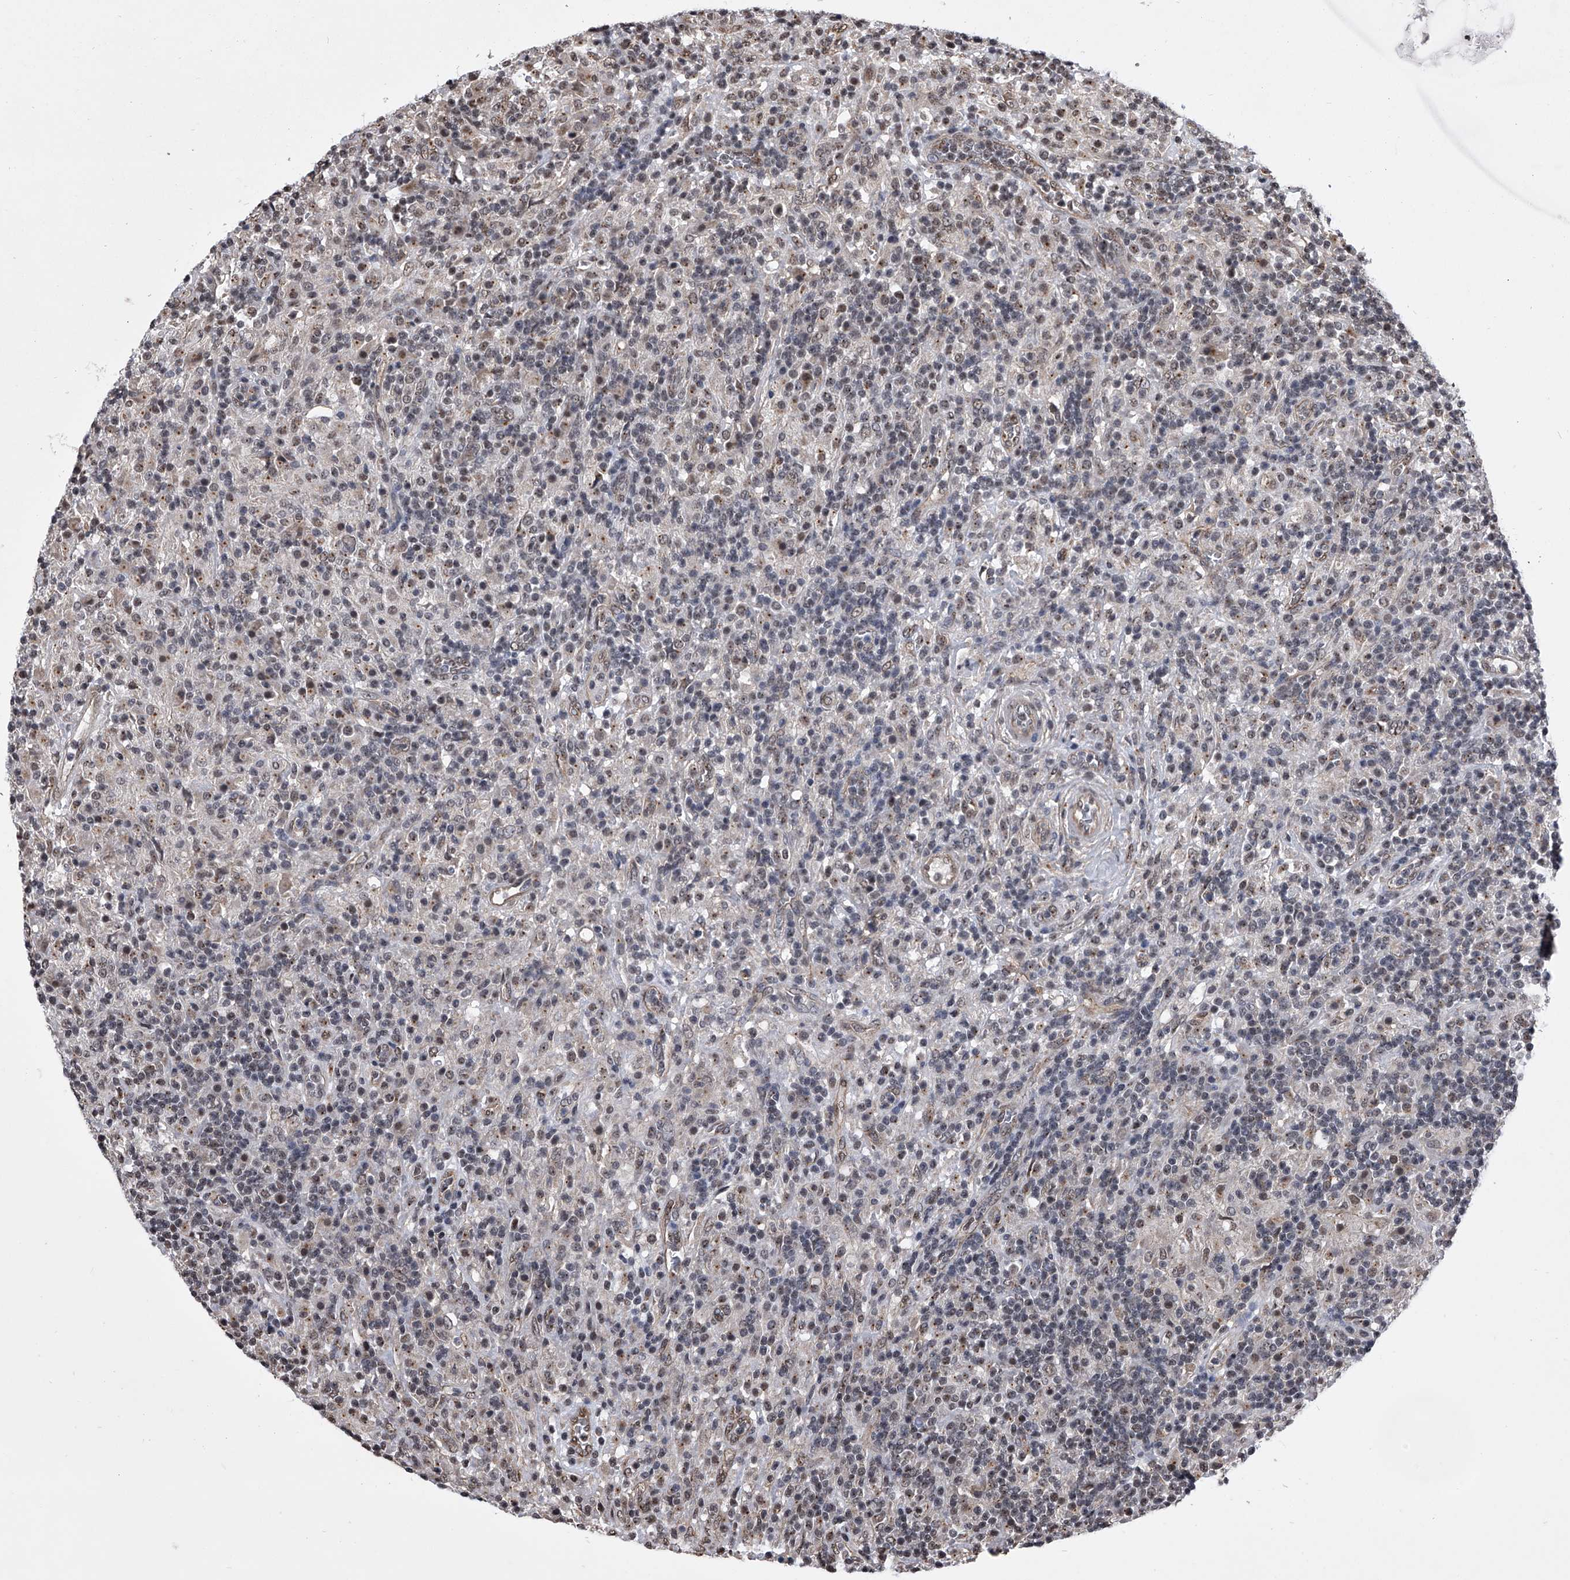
{"staining": {"intensity": "weak", "quantity": "<25%", "location": "nuclear"}, "tissue": "lymphoma", "cell_type": "Tumor cells", "image_type": "cancer", "snomed": [{"axis": "morphology", "description": "Hodgkin's disease, NOS"}, {"axis": "topography", "description": "Lymph node"}], "caption": "Immunohistochemical staining of lymphoma displays no significant staining in tumor cells.", "gene": "ZNF76", "patient": {"sex": "male", "age": 70}}